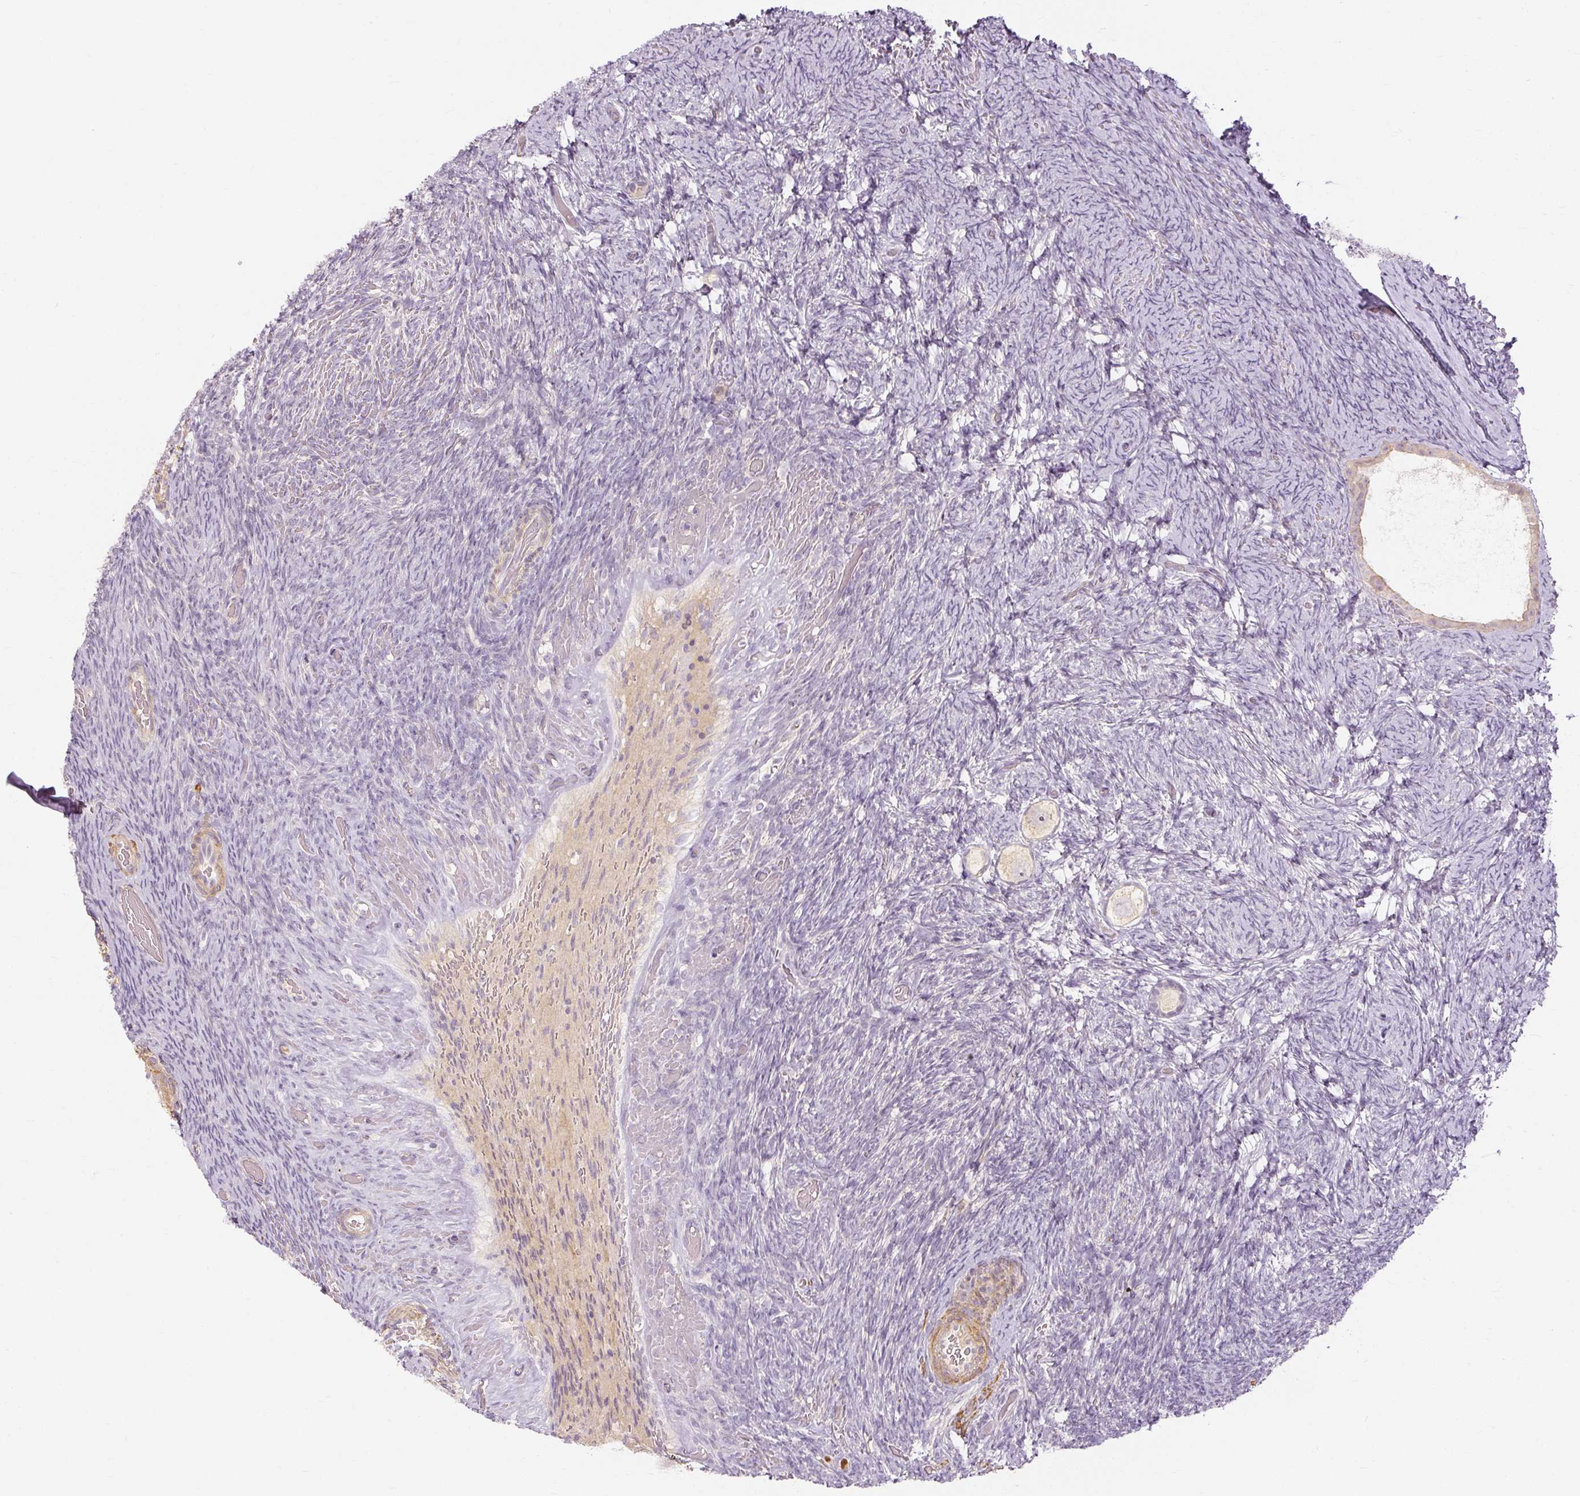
{"staining": {"intensity": "negative", "quantity": "none", "location": "none"}, "tissue": "ovary", "cell_type": "Follicle cells", "image_type": "normal", "snomed": [{"axis": "morphology", "description": "Normal tissue, NOS"}, {"axis": "topography", "description": "Ovary"}], "caption": "Protein analysis of unremarkable ovary shows no significant expression in follicle cells. The staining was performed using DAB to visualize the protein expression in brown, while the nuclei were stained in blue with hematoxylin (Magnification: 20x).", "gene": "CAPN3", "patient": {"sex": "female", "age": 34}}